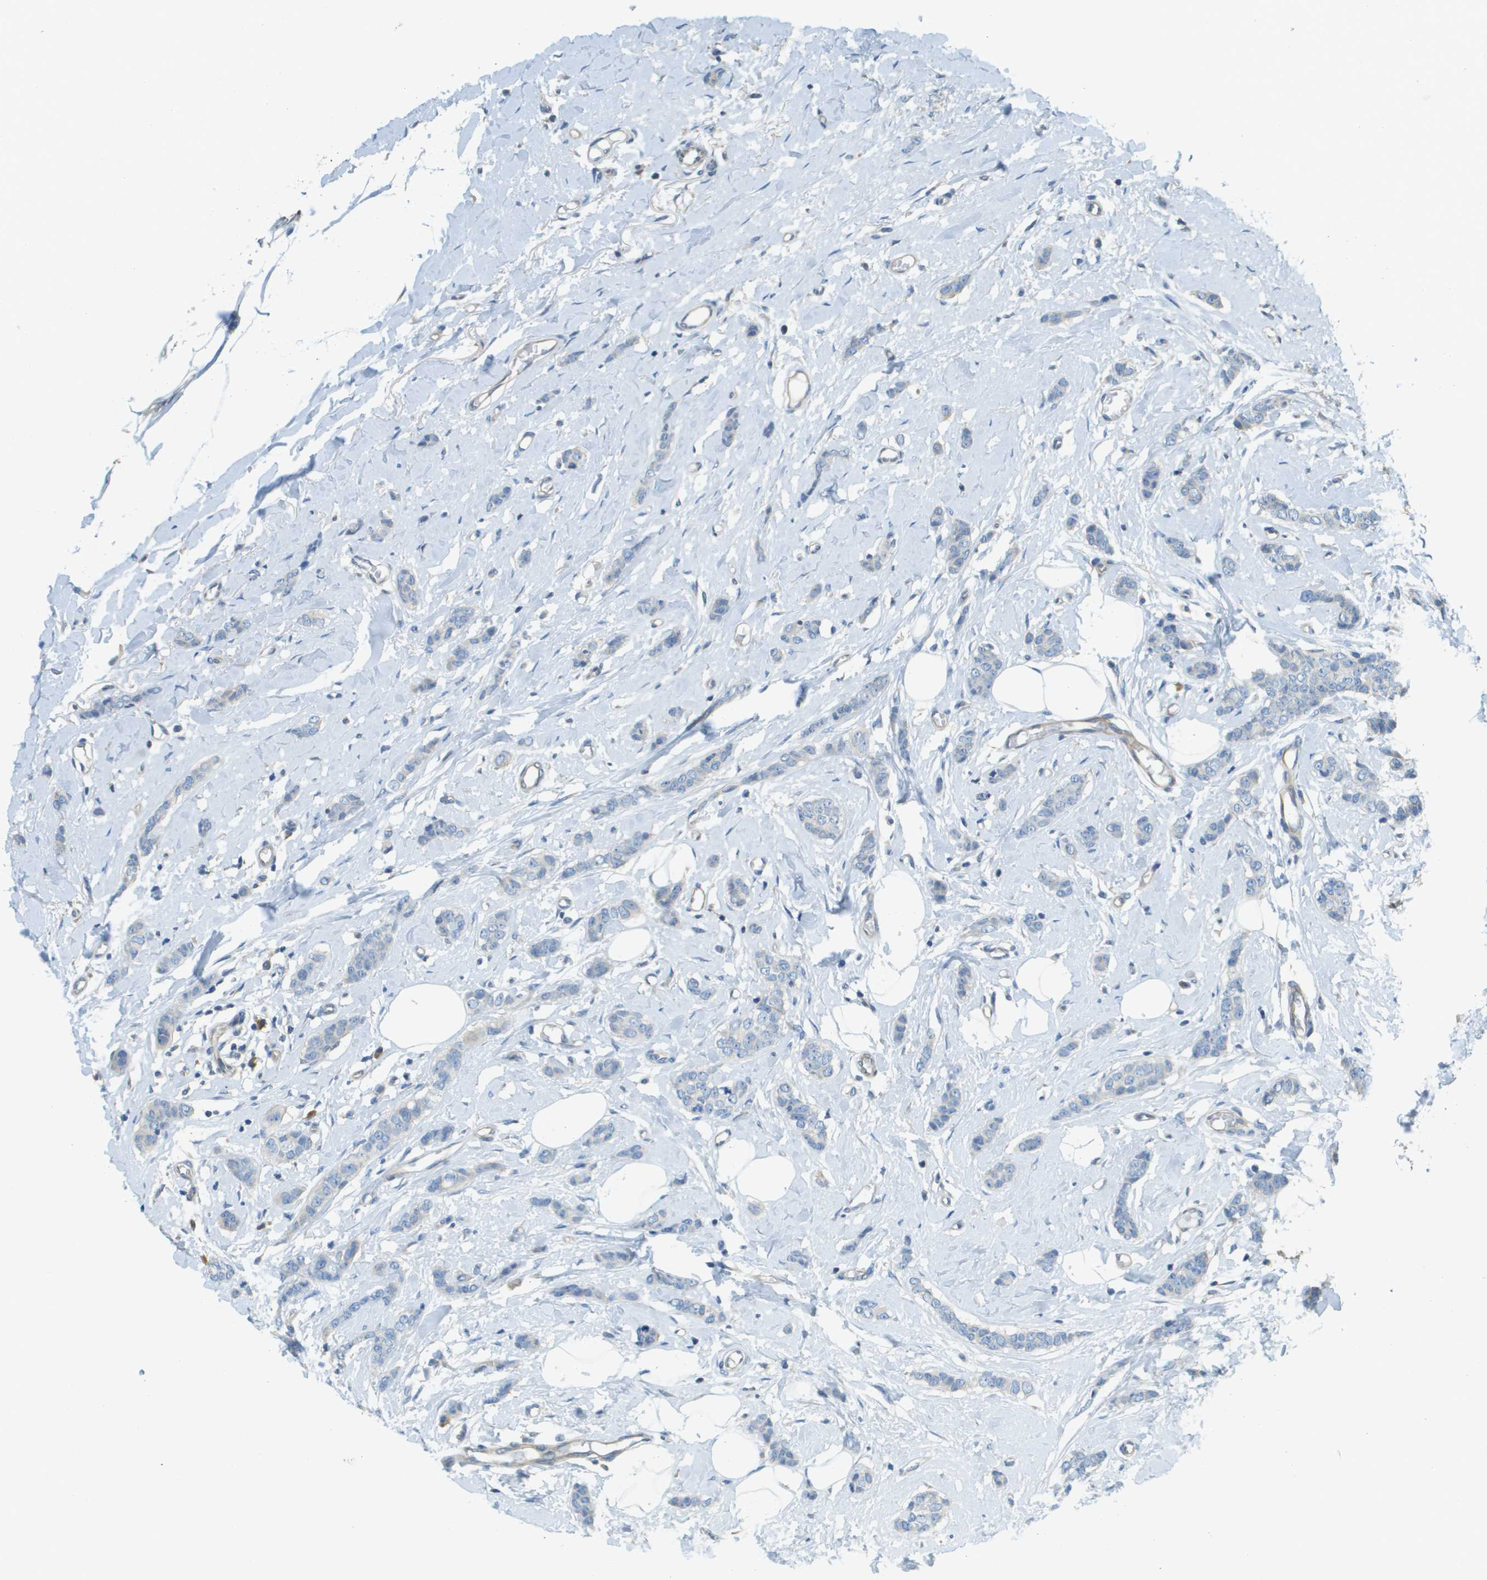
{"staining": {"intensity": "negative", "quantity": "none", "location": "none"}, "tissue": "breast cancer", "cell_type": "Tumor cells", "image_type": "cancer", "snomed": [{"axis": "morphology", "description": "Lobular carcinoma"}, {"axis": "topography", "description": "Skin"}, {"axis": "topography", "description": "Breast"}], "caption": "The photomicrograph reveals no staining of tumor cells in breast lobular carcinoma.", "gene": "DNAJB11", "patient": {"sex": "female", "age": 46}}